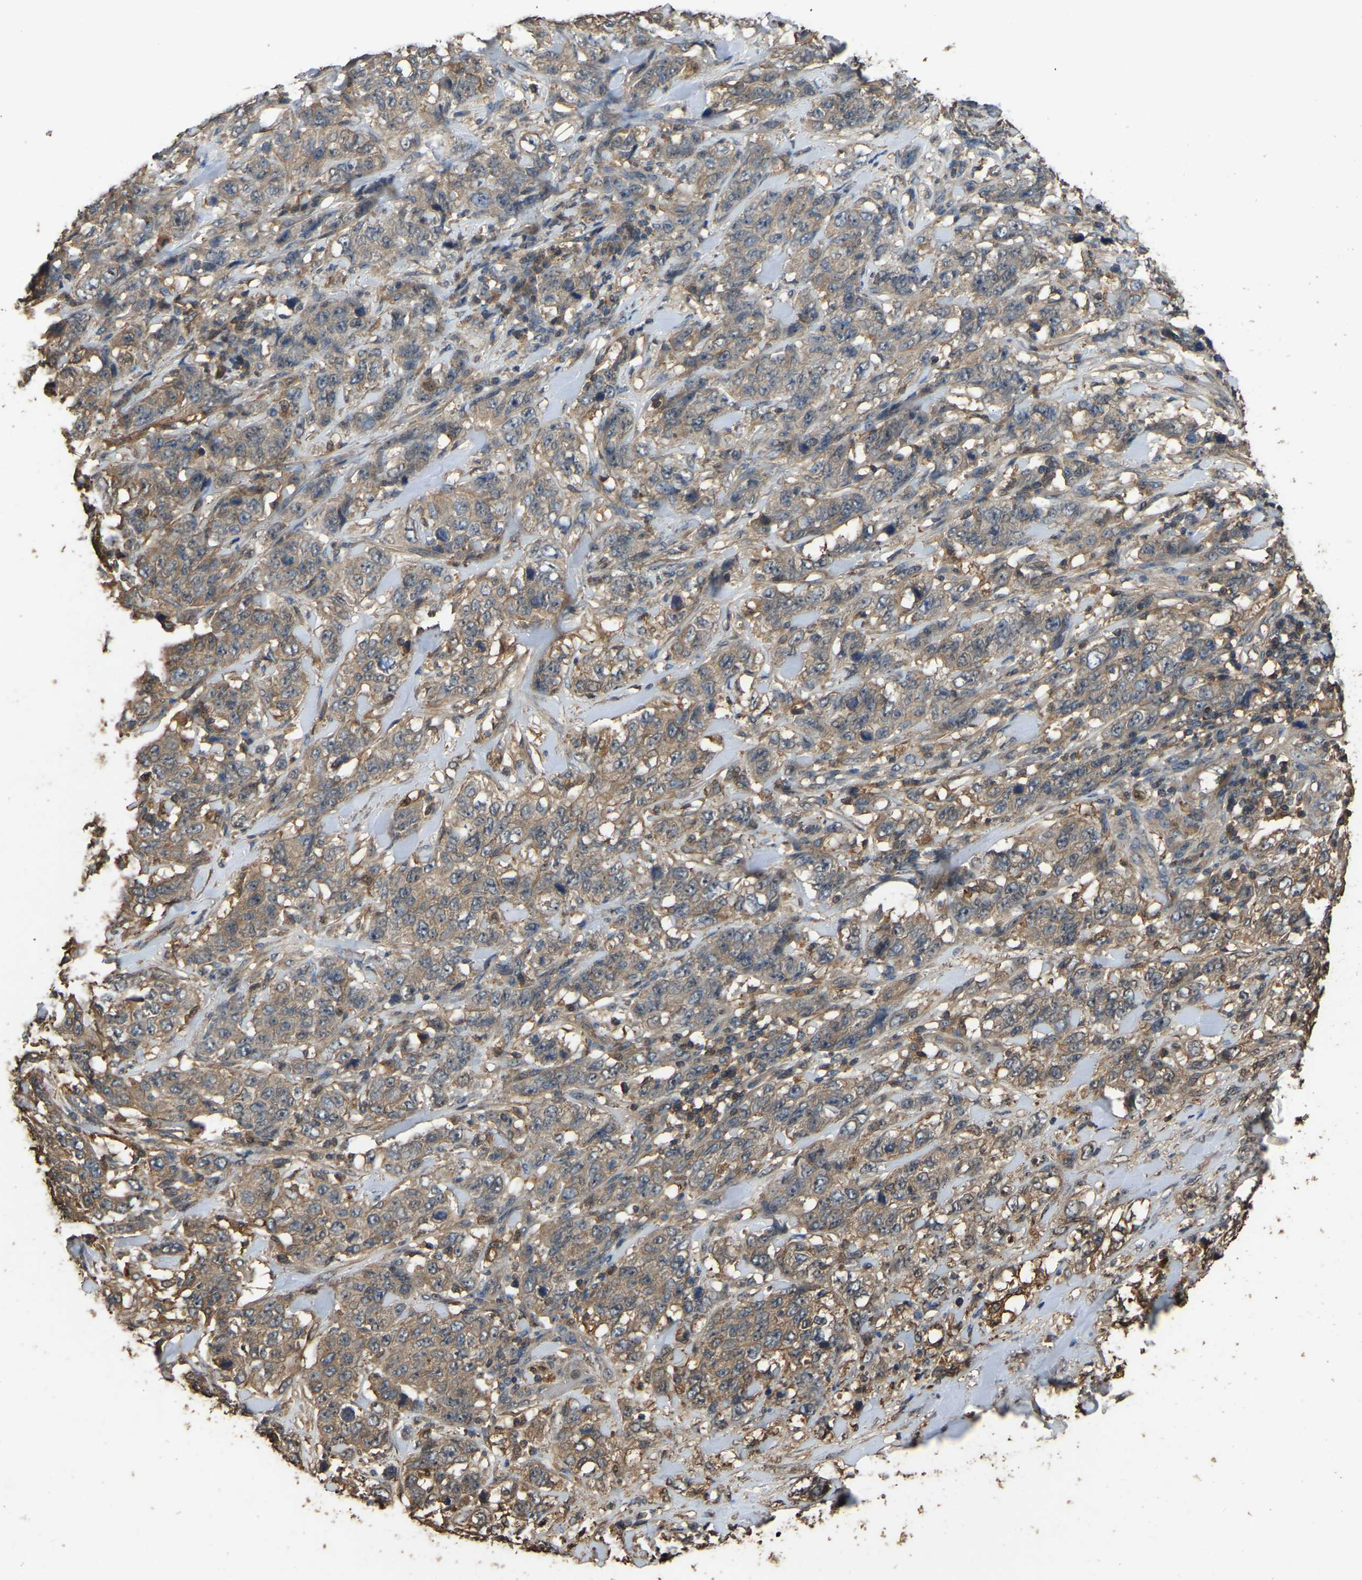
{"staining": {"intensity": "weak", "quantity": ">75%", "location": "cytoplasmic/membranous"}, "tissue": "stomach cancer", "cell_type": "Tumor cells", "image_type": "cancer", "snomed": [{"axis": "morphology", "description": "Adenocarcinoma, NOS"}, {"axis": "topography", "description": "Stomach"}], "caption": "Adenocarcinoma (stomach) stained for a protein exhibits weak cytoplasmic/membranous positivity in tumor cells.", "gene": "FHIT", "patient": {"sex": "male", "age": 48}}